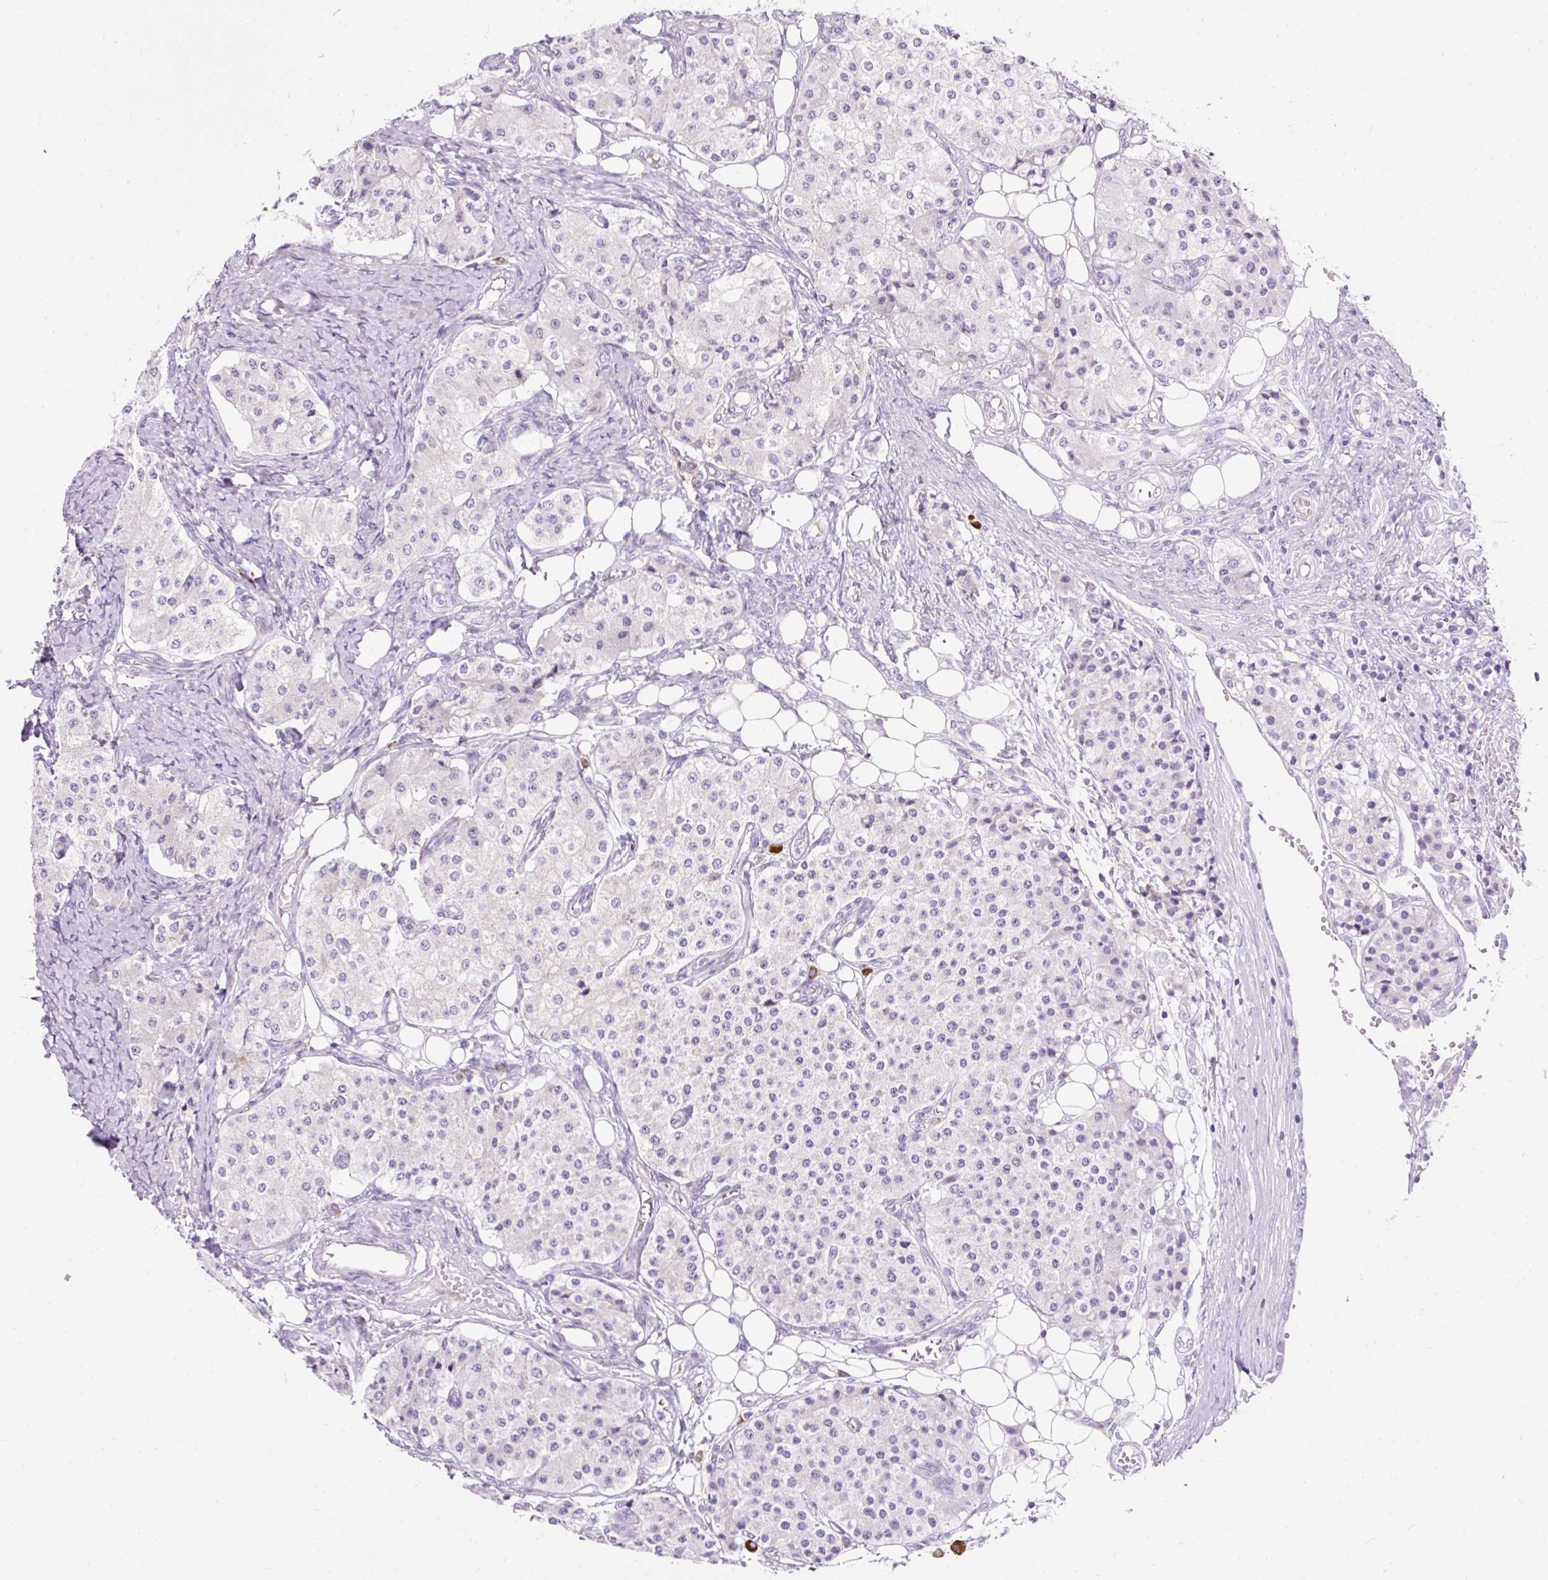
{"staining": {"intensity": "negative", "quantity": "none", "location": "none"}, "tissue": "carcinoid", "cell_type": "Tumor cells", "image_type": "cancer", "snomed": [{"axis": "morphology", "description": "Carcinoid, malignant, NOS"}, {"axis": "topography", "description": "Colon"}], "caption": "An immunohistochemistry (IHC) image of malignant carcinoid is shown. There is no staining in tumor cells of malignant carcinoid. (DAB (3,3'-diaminobenzidine) IHC, high magnification).", "gene": "PLPP2", "patient": {"sex": "female", "age": 52}}